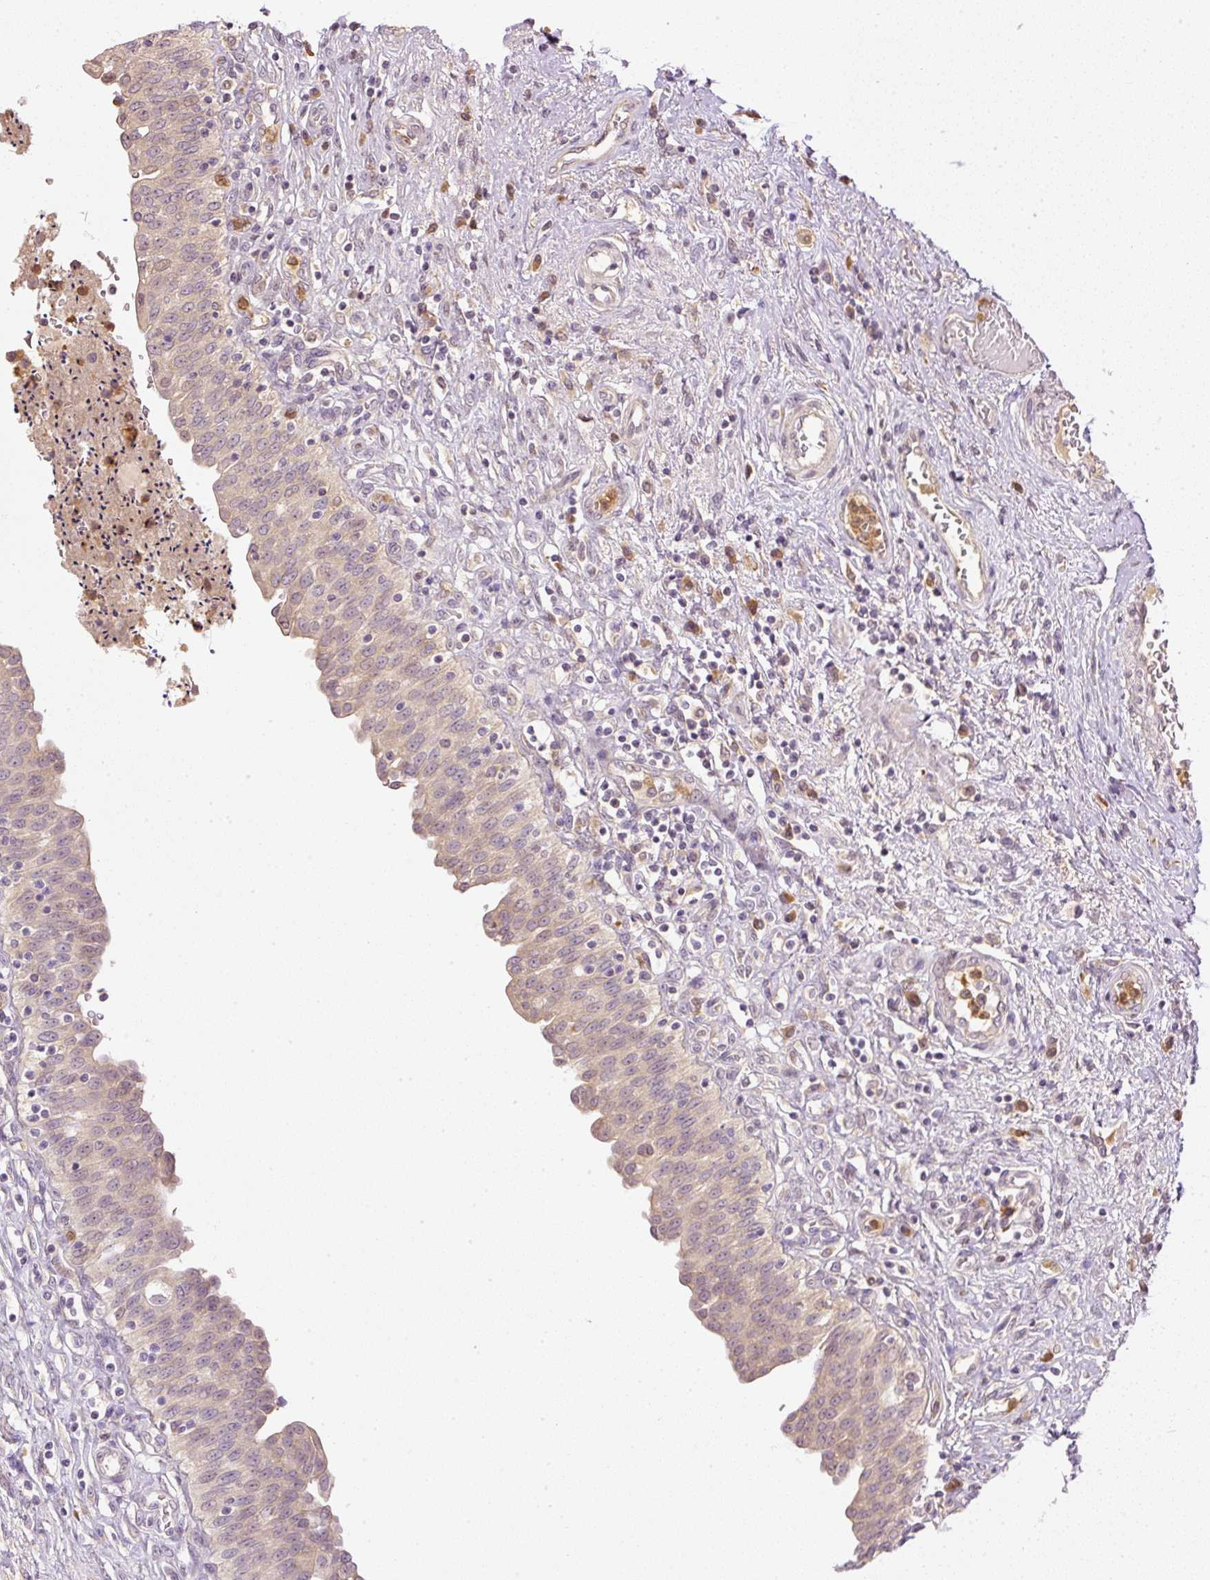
{"staining": {"intensity": "weak", "quantity": "25%-75%", "location": "cytoplasmic/membranous"}, "tissue": "urinary bladder", "cell_type": "Urothelial cells", "image_type": "normal", "snomed": [{"axis": "morphology", "description": "Normal tissue, NOS"}, {"axis": "topography", "description": "Urinary bladder"}], "caption": "Immunohistochemical staining of unremarkable urinary bladder shows weak cytoplasmic/membranous protein positivity in approximately 25%-75% of urothelial cells.", "gene": "CTTNBP2", "patient": {"sex": "male", "age": 71}}